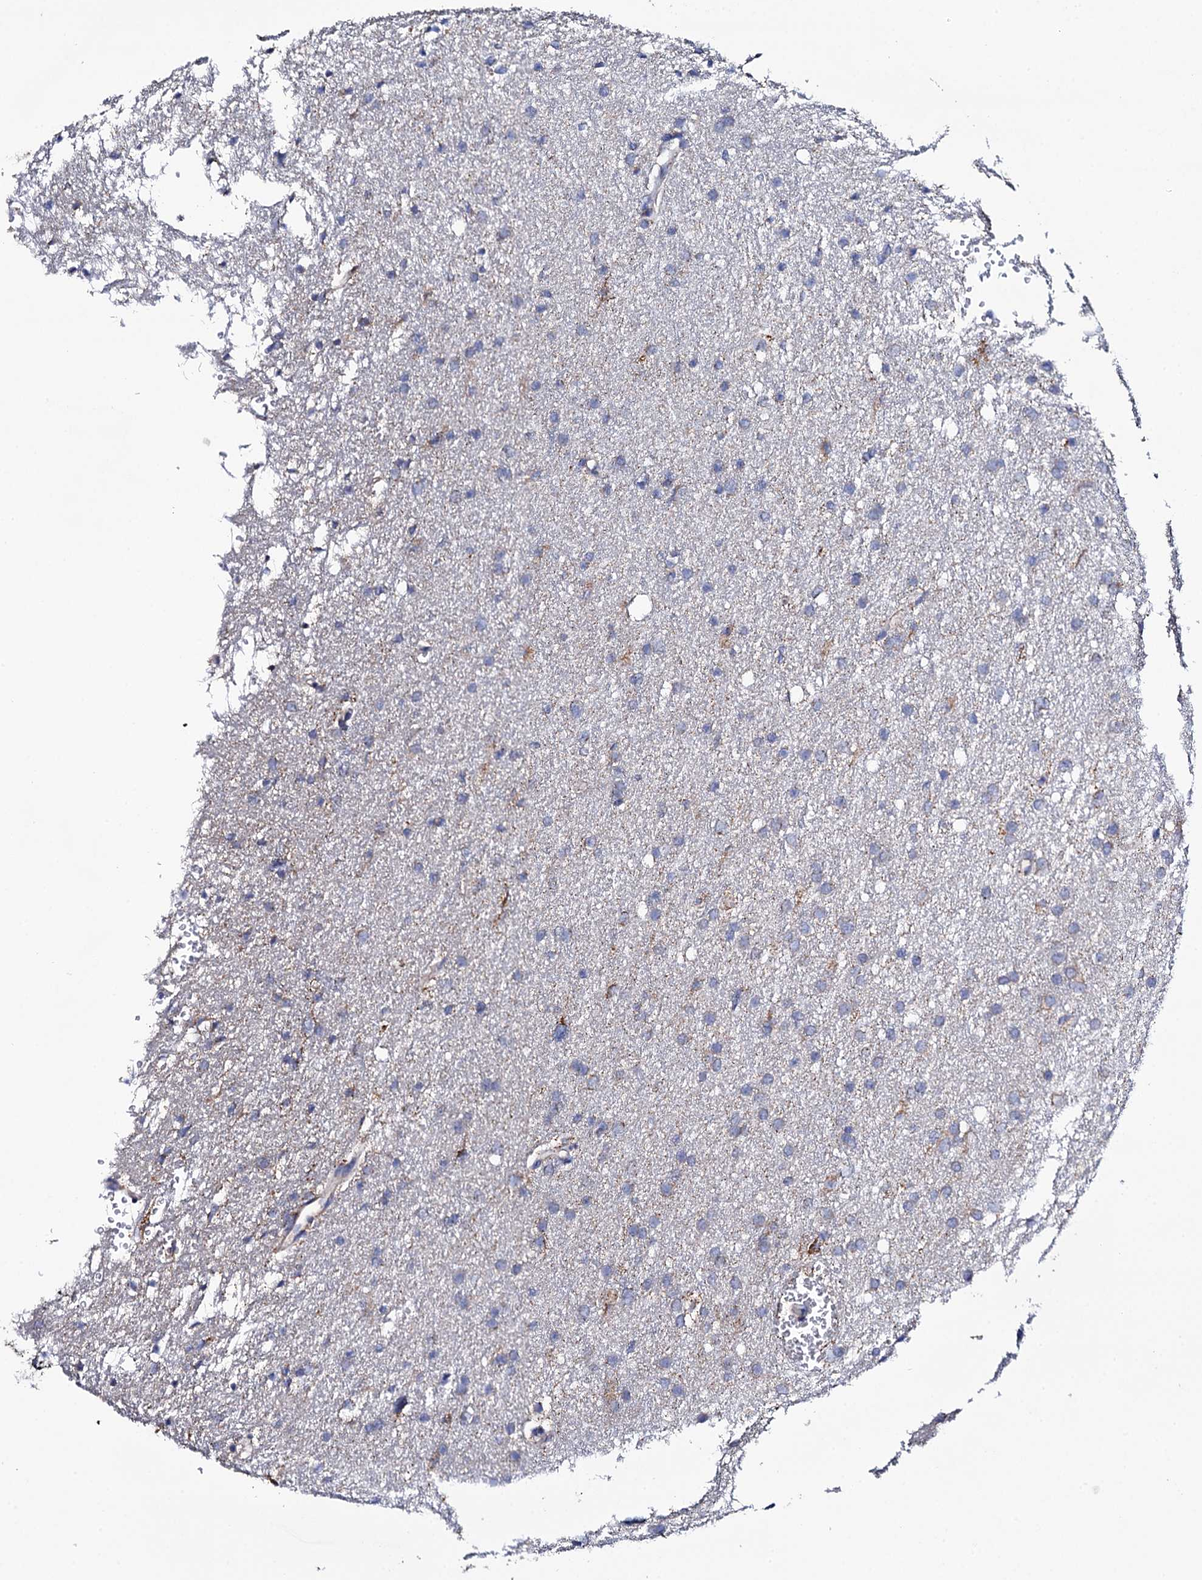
{"staining": {"intensity": "negative", "quantity": "none", "location": "none"}, "tissue": "glioma", "cell_type": "Tumor cells", "image_type": "cancer", "snomed": [{"axis": "morphology", "description": "Glioma, malignant, High grade"}, {"axis": "topography", "description": "Cerebral cortex"}], "caption": "This is an immunohistochemistry histopathology image of high-grade glioma (malignant). There is no staining in tumor cells.", "gene": "TCAF2", "patient": {"sex": "female", "age": 36}}